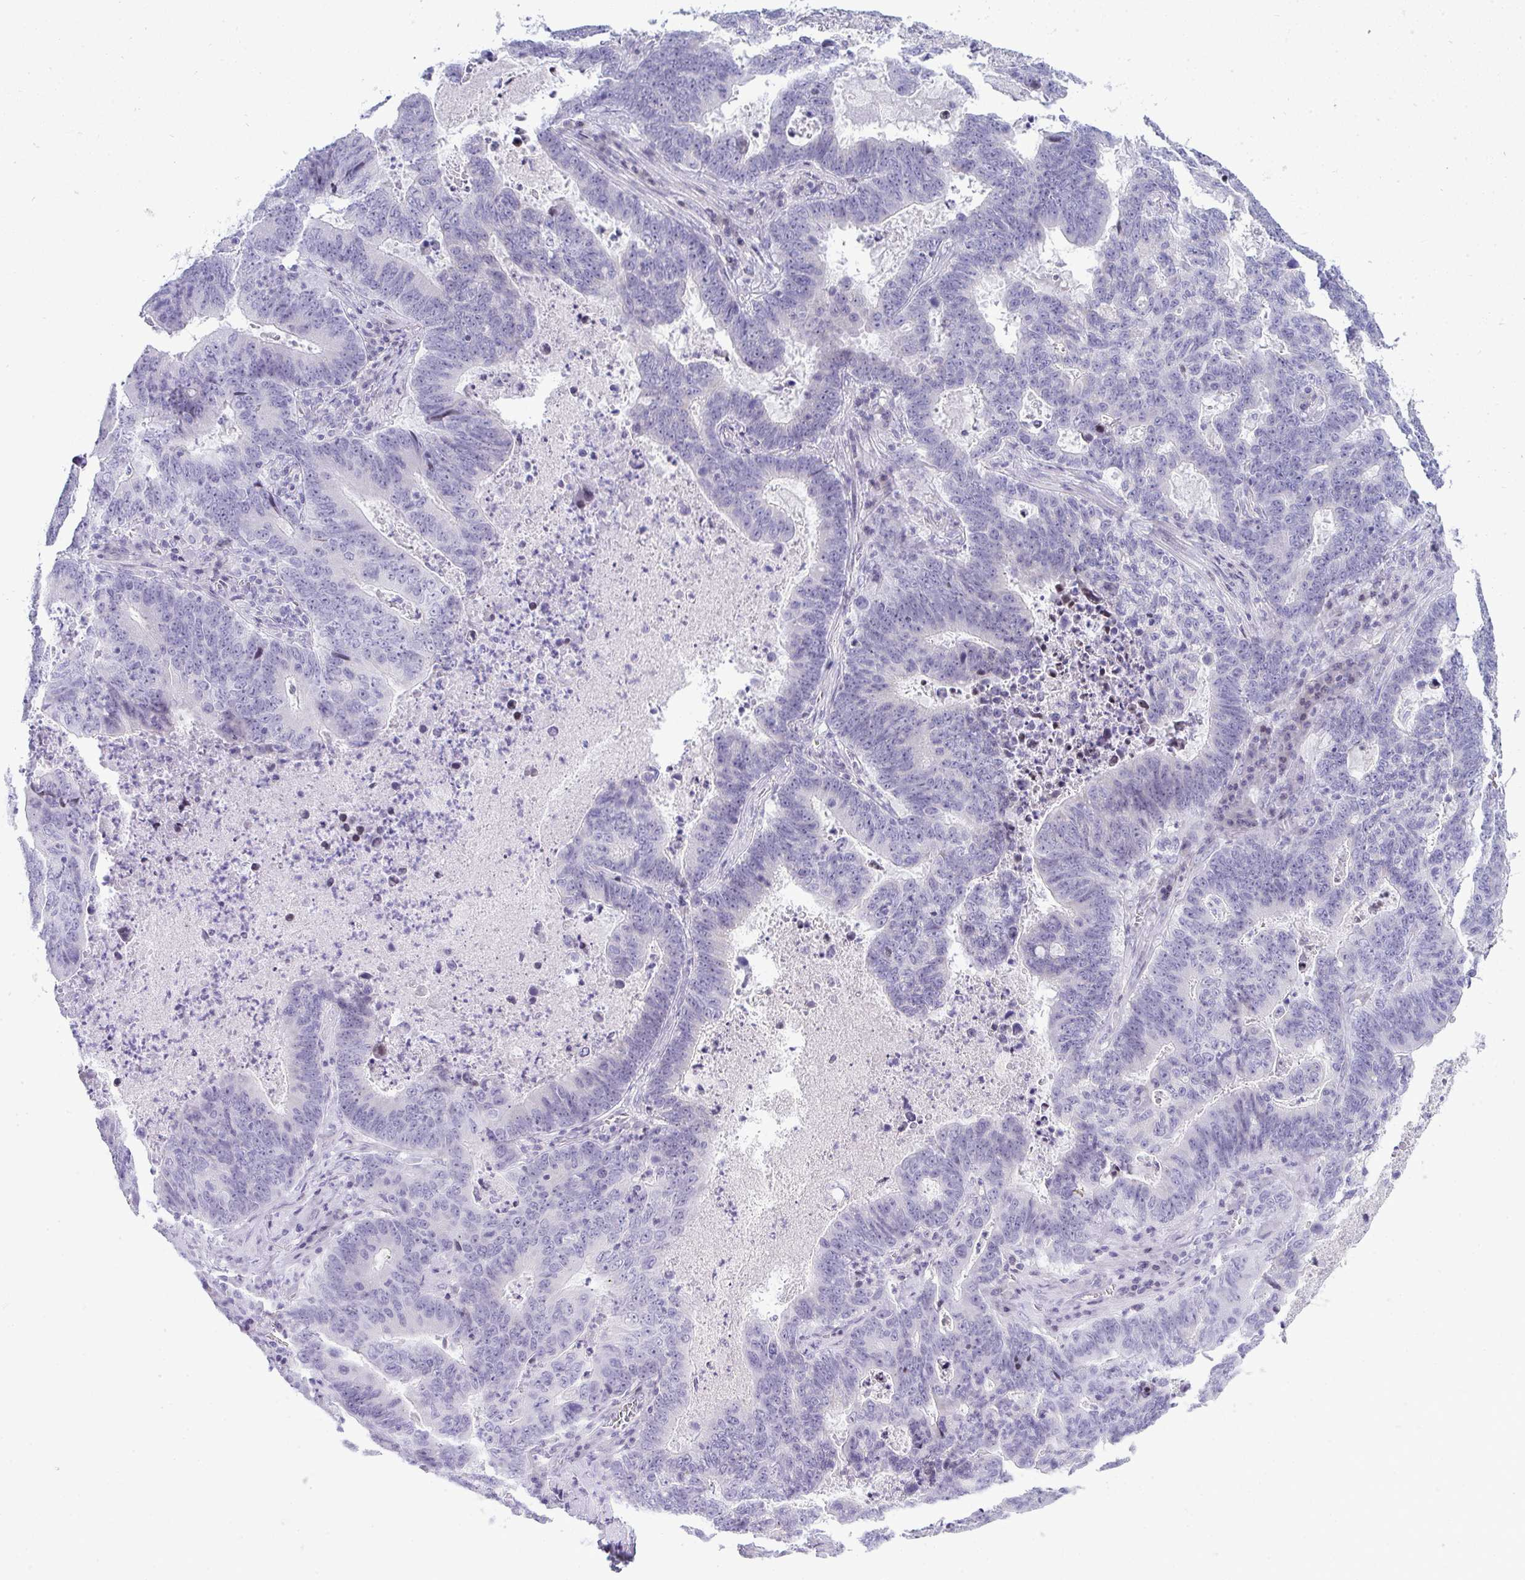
{"staining": {"intensity": "negative", "quantity": "none", "location": "none"}, "tissue": "lung cancer", "cell_type": "Tumor cells", "image_type": "cancer", "snomed": [{"axis": "morphology", "description": "Aneuploidy"}, {"axis": "morphology", "description": "Adenocarcinoma, NOS"}, {"axis": "morphology", "description": "Adenocarcinoma primary or metastatic"}, {"axis": "topography", "description": "Lung"}], "caption": "DAB immunohistochemical staining of human lung cancer reveals no significant positivity in tumor cells. (Immunohistochemistry, brightfield microscopy, high magnification).", "gene": "ZNF182", "patient": {"sex": "female", "age": 75}}